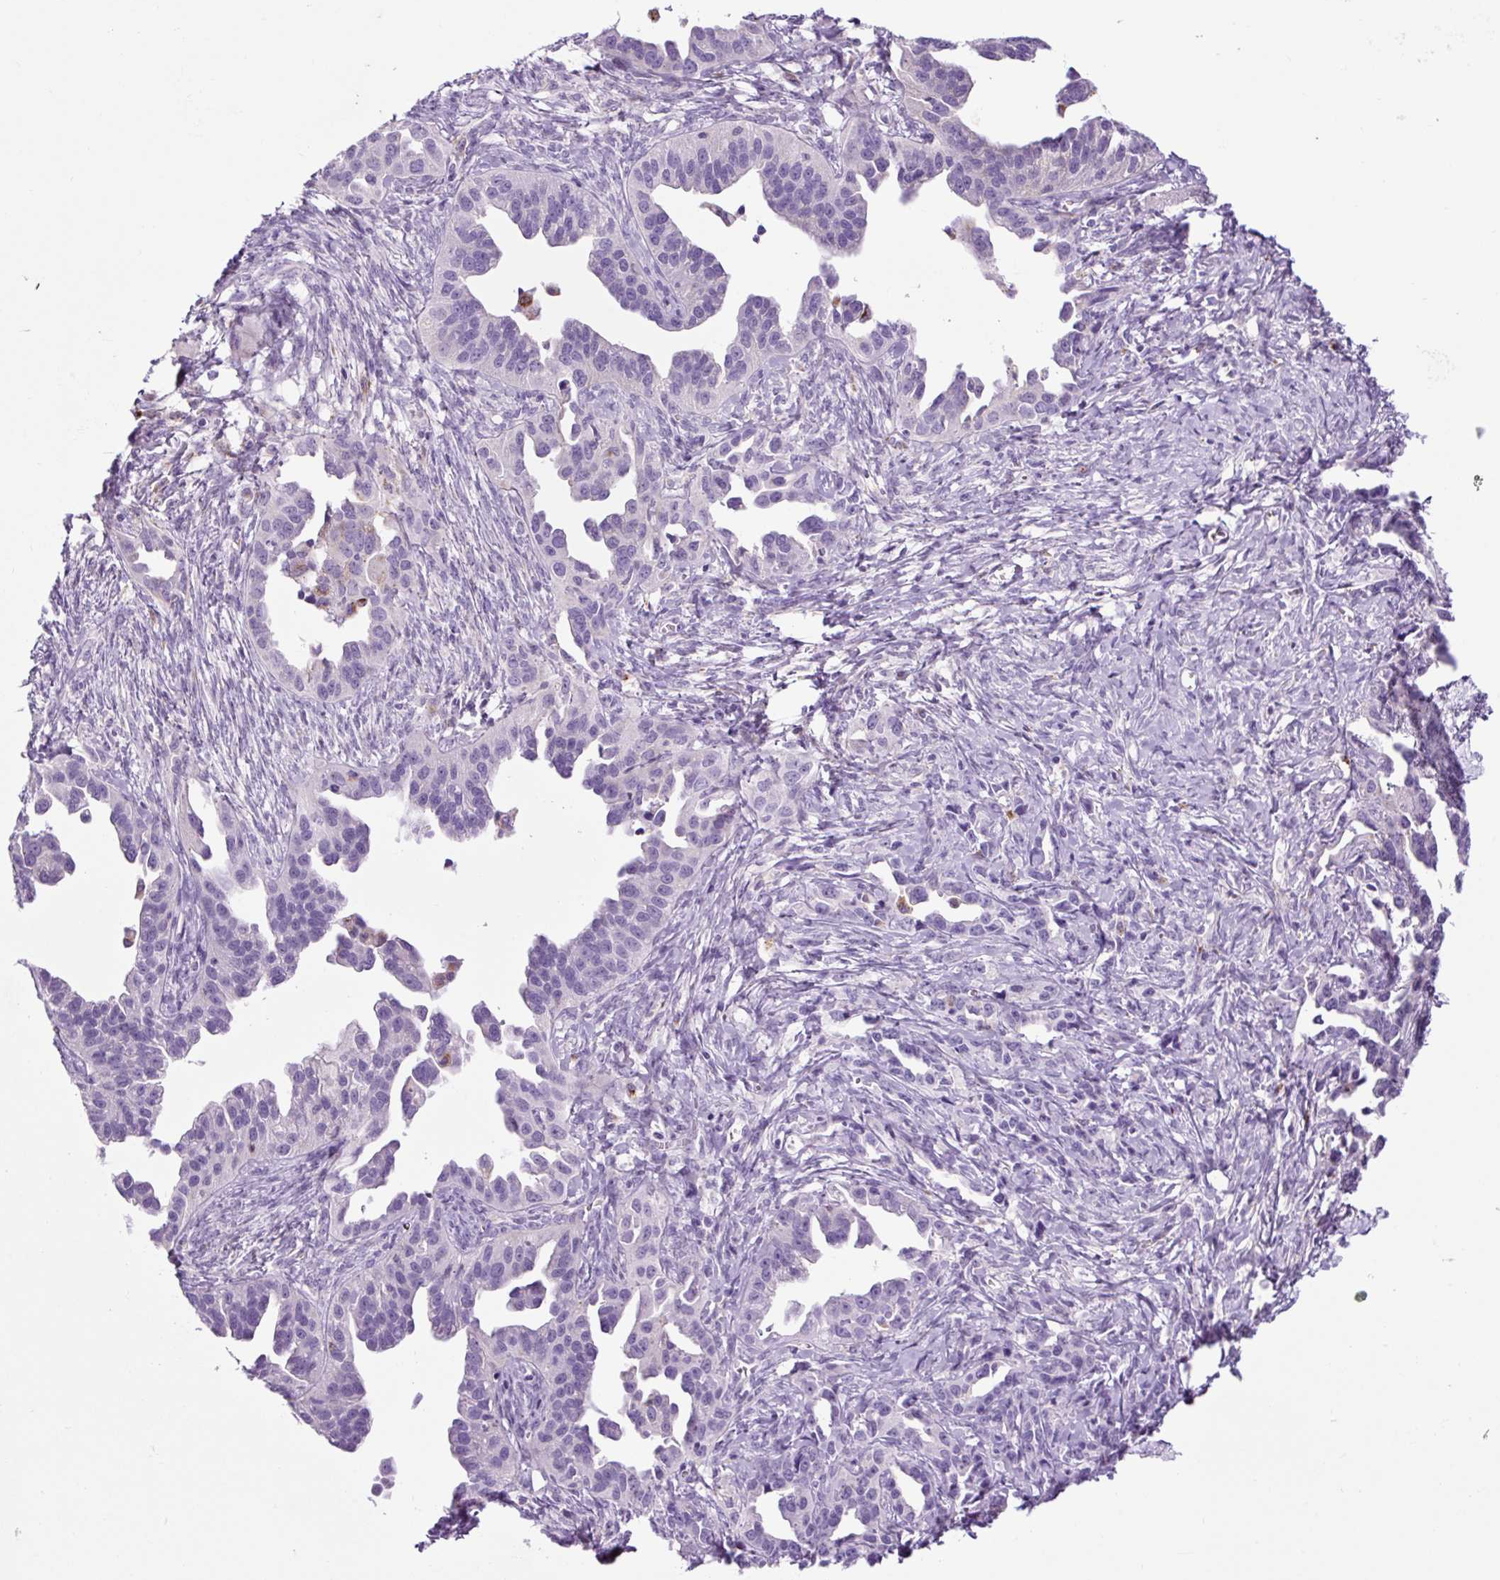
{"staining": {"intensity": "negative", "quantity": "none", "location": "none"}, "tissue": "ovarian cancer", "cell_type": "Tumor cells", "image_type": "cancer", "snomed": [{"axis": "morphology", "description": "Cystadenocarcinoma, serous, NOS"}, {"axis": "topography", "description": "Ovary"}], "caption": "Protein analysis of ovarian cancer displays no significant positivity in tumor cells.", "gene": "LCN10", "patient": {"sex": "female", "age": 75}}